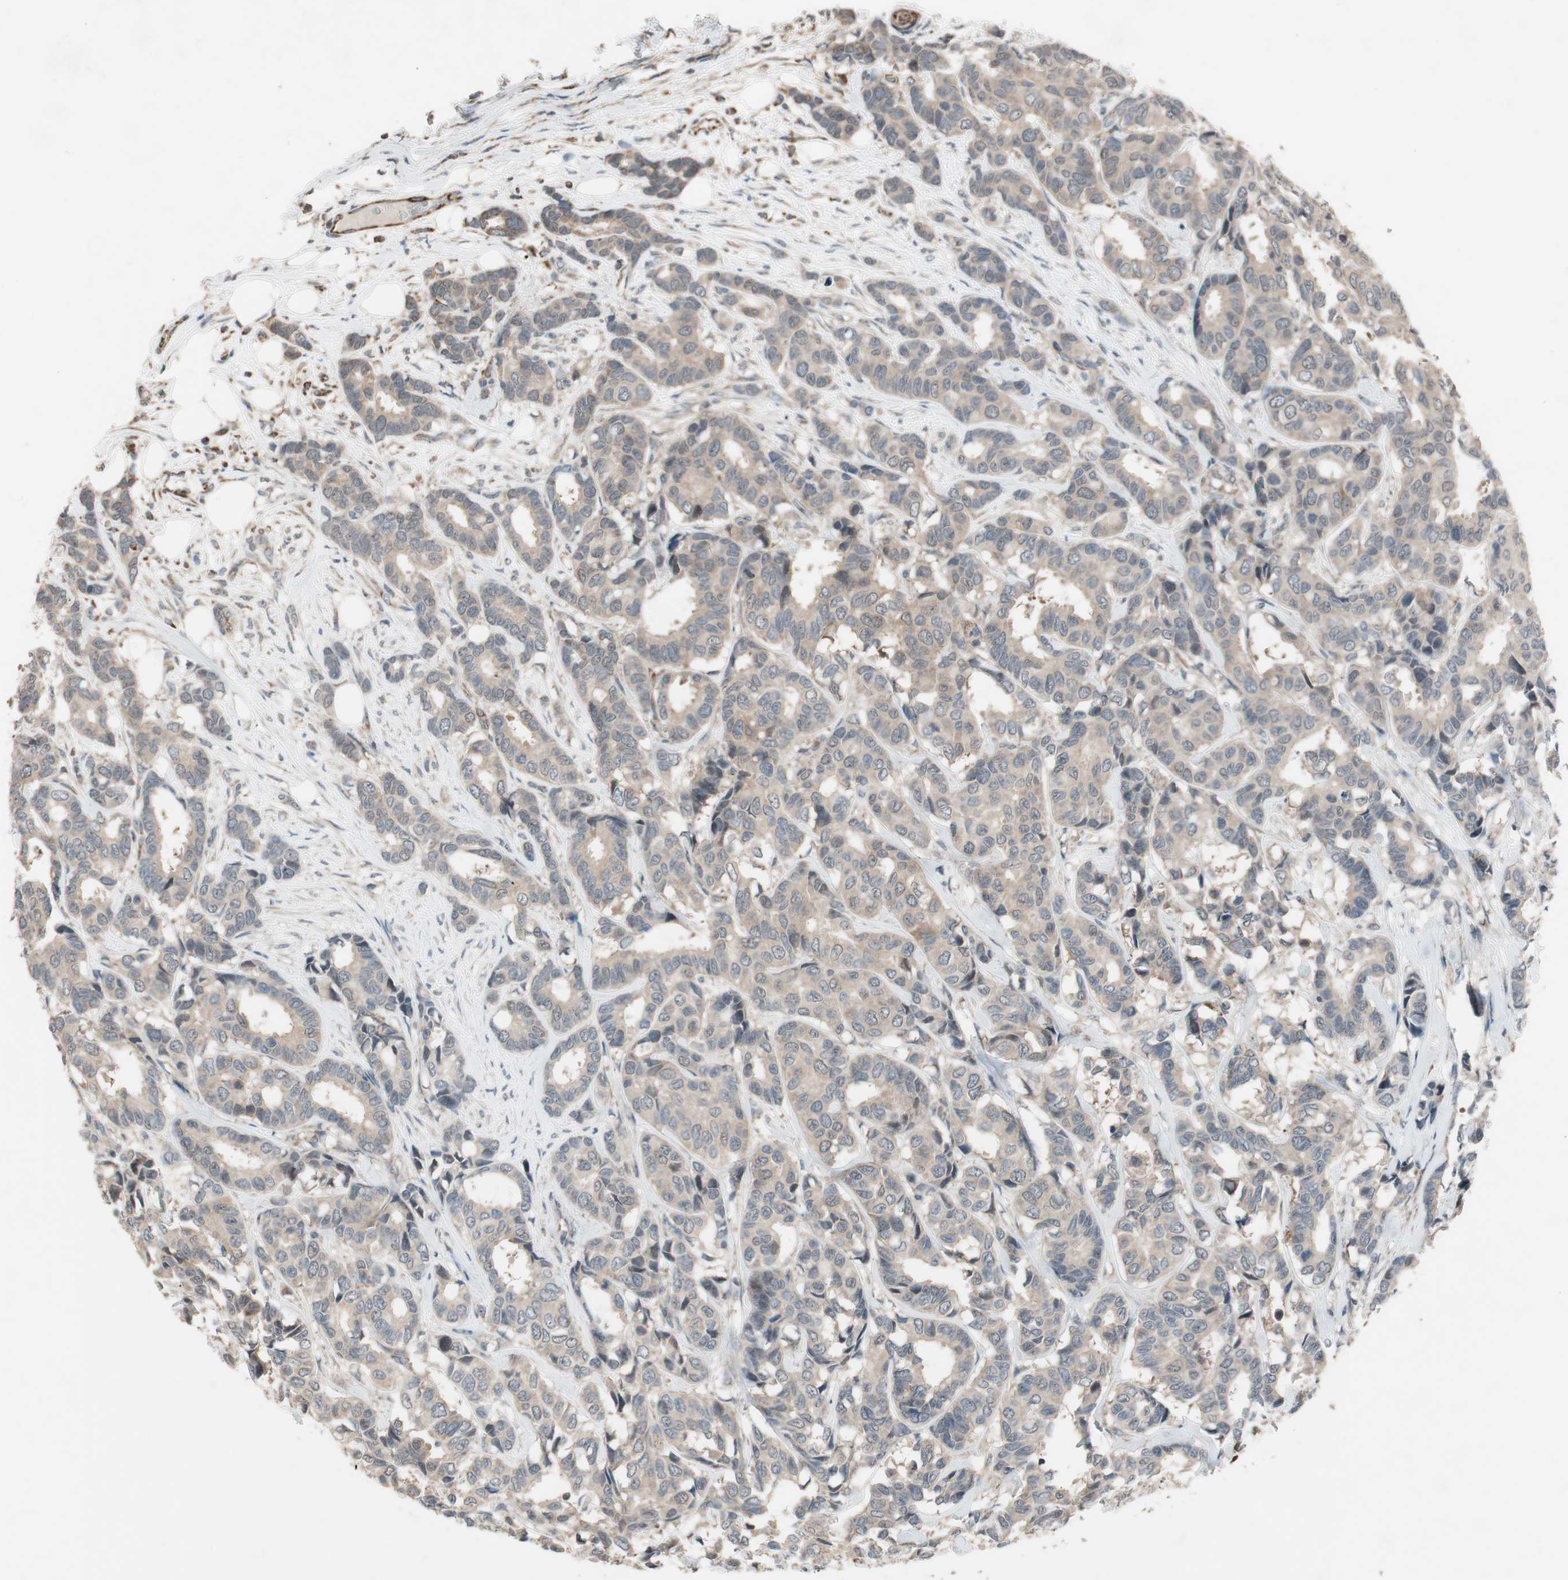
{"staining": {"intensity": "weak", "quantity": ">75%", "location": "cytoplasmic/membranous"}, "tissue": "breast cancer", "cell_type": "Tumor cells", "image_type": "cancer", "snomed": [{"axis": "morphology", "description": "Duct carcinoma"}, {"axis": "topography", "description": "Breast"}], "caption": "High-power microscopy captured an IHC histopathology image of breast cancer, revealing weak cytoplasmic/membranous positivity in about >75% of tumor cells.", "gene": "CPT1A", "patient": {"sex": "female", "age": 87}}